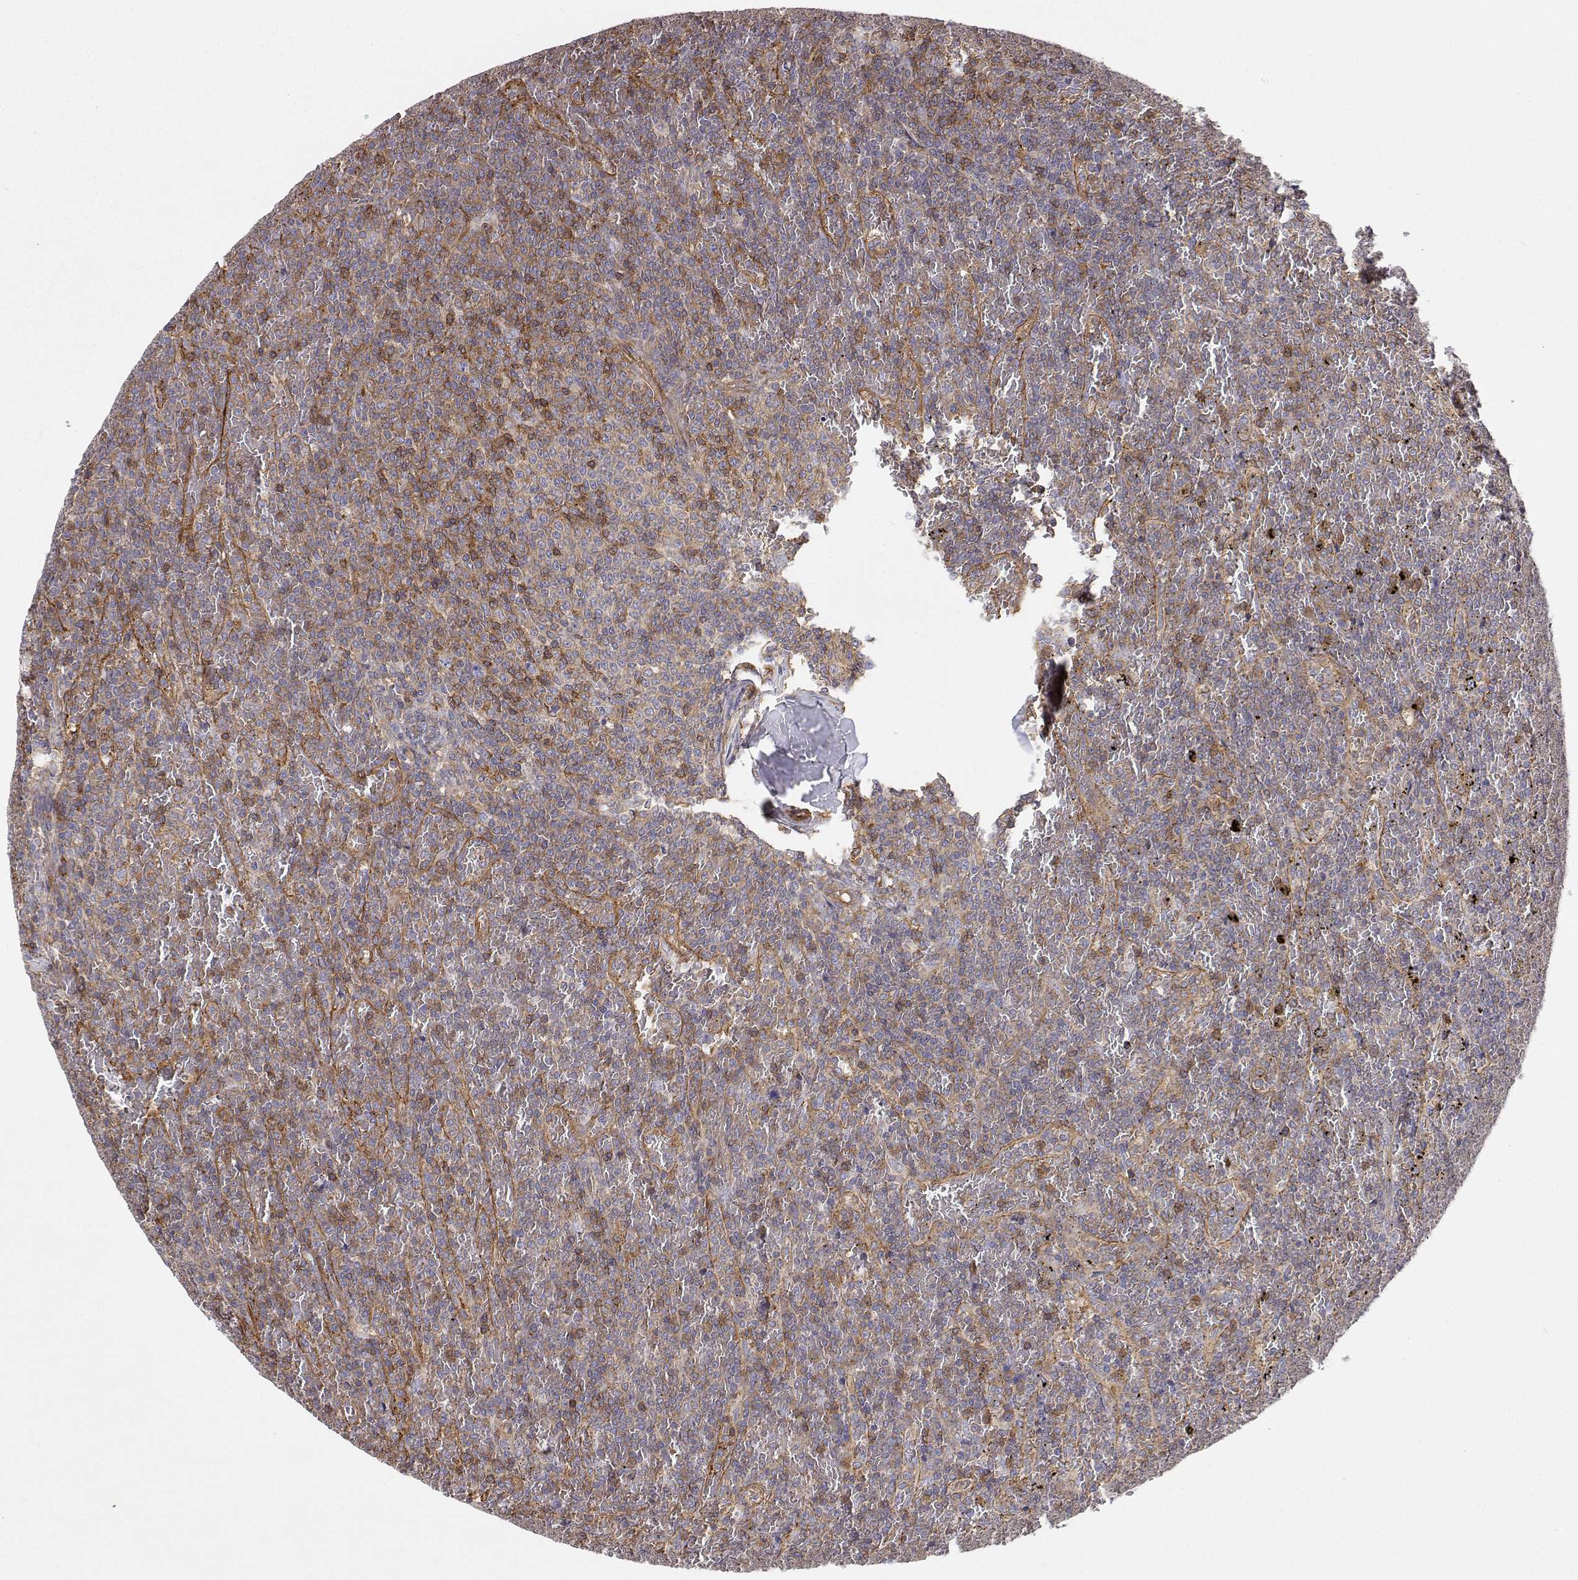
{"staining": {"intensity": "negative", "quantity": "none", "location": "none"}, "tissue": "lymphoma", "cell_type": "Tumor cells", "image_type": "cancer", "snomed": [{"axis": "morphology", "description": "Malignant lymphoma, non-Hodgkin's type, Low grade"}, {"axis": "topography", "description": "Spleen"}], "caption": "IHC photomicrograph of human low-grade malignant lymphoma, non-Hodgkin's type stained for a protein (brown), which displays no expression in tumor cells.", "gene": "MYH9", "patient": {"sex": "female", "age": 77}}